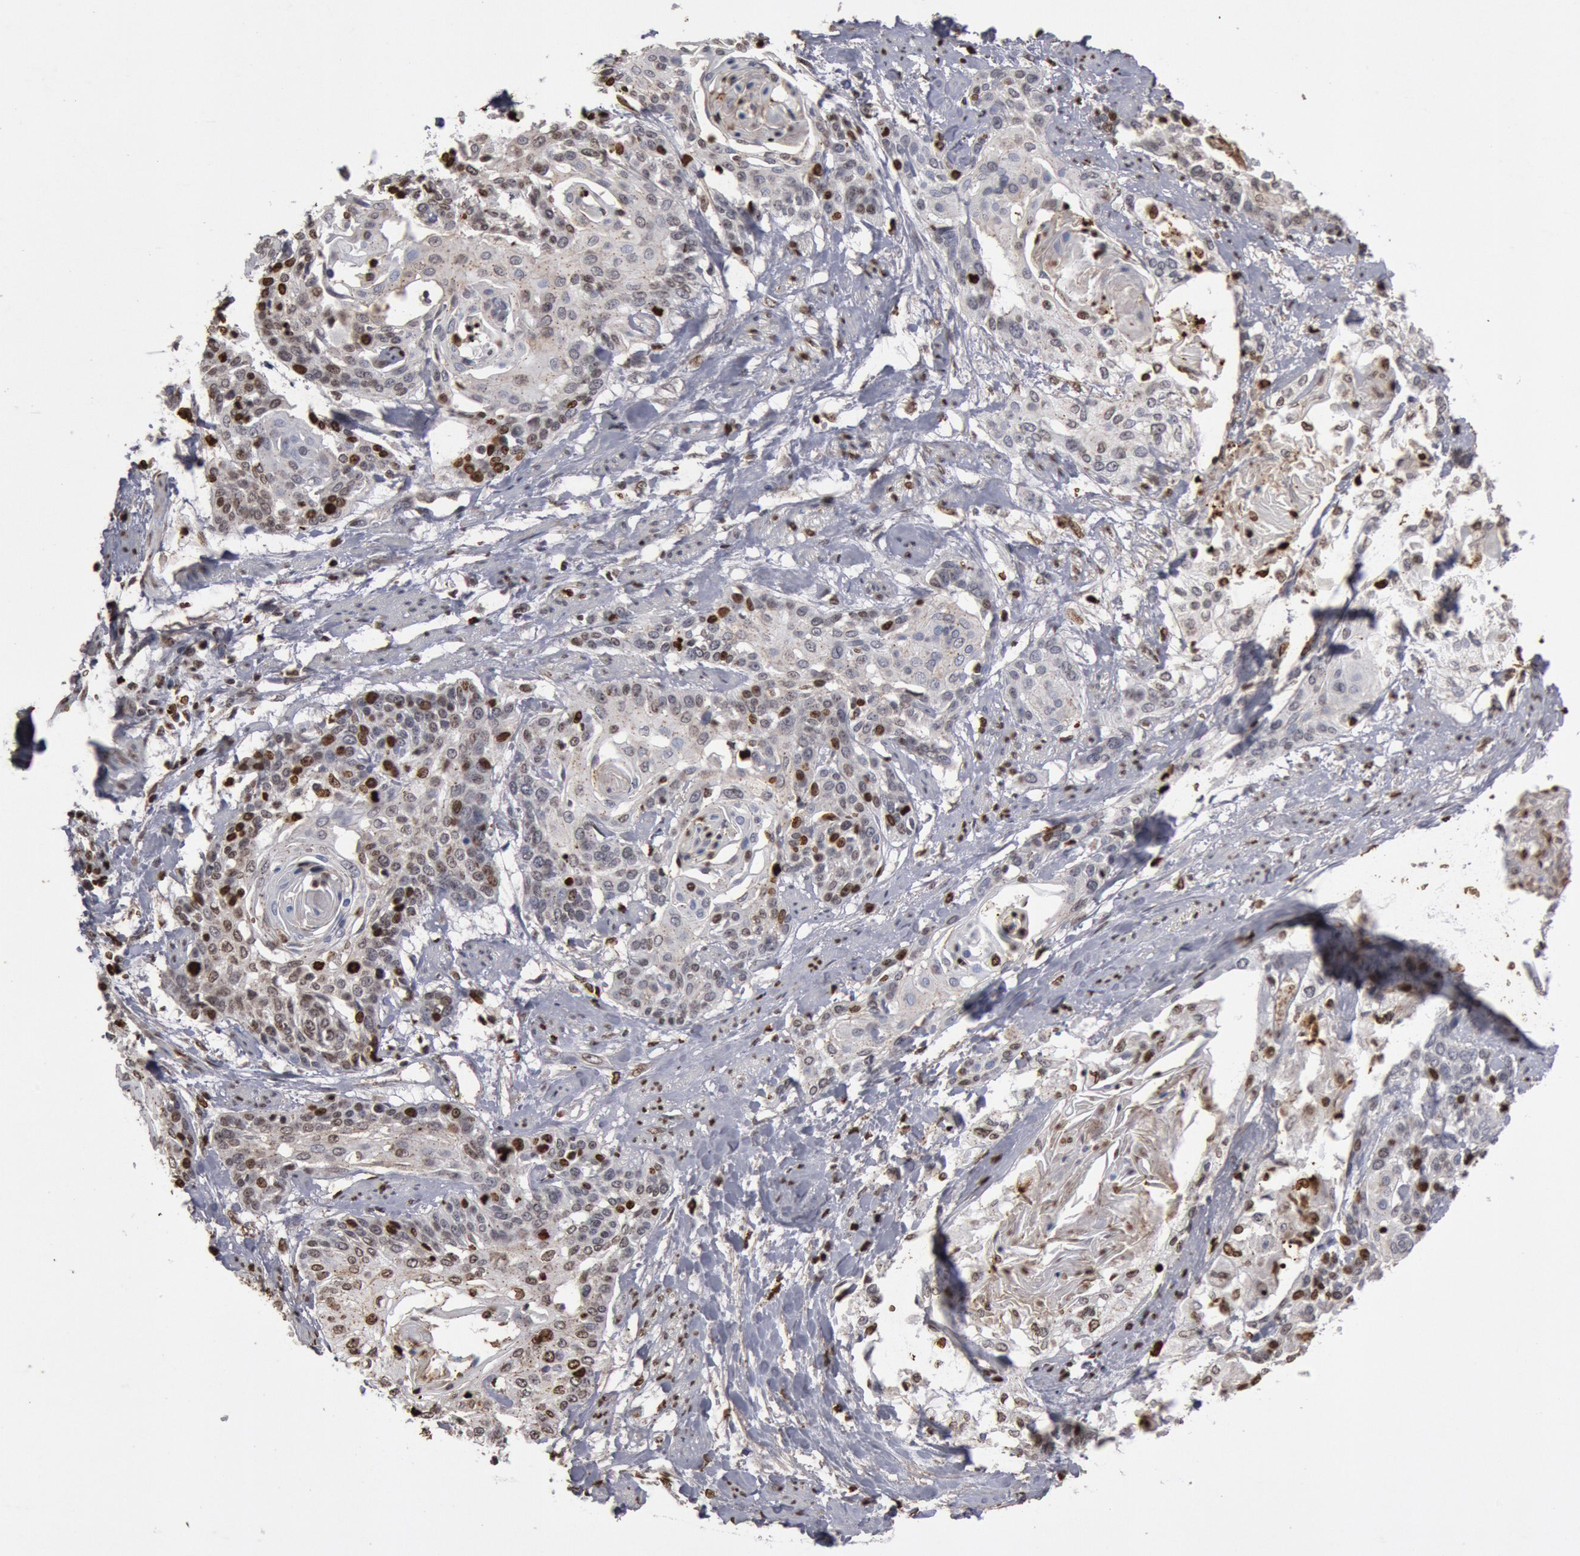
{"staining": {"intensity": "weak", "quantity": "25%-75%", "location": "cytoplasmic/membranous"}, "tissue": "cervical cancer", "cell_type": "Tumor cells", "image_type": "cancer", "snomed": [{"axis": "morphology", "description": "Squamous cell carcinoma, NOS"}, {"axis": "topography", "description": "Cervix"}], "caption": "Cervical squamous cell carcinoma stained for a protein shows weak cytoplasmic/membranous positivity in tumor cells.", "gene": "FOXA2", "patient": {"sex": "female", "age": 57}}